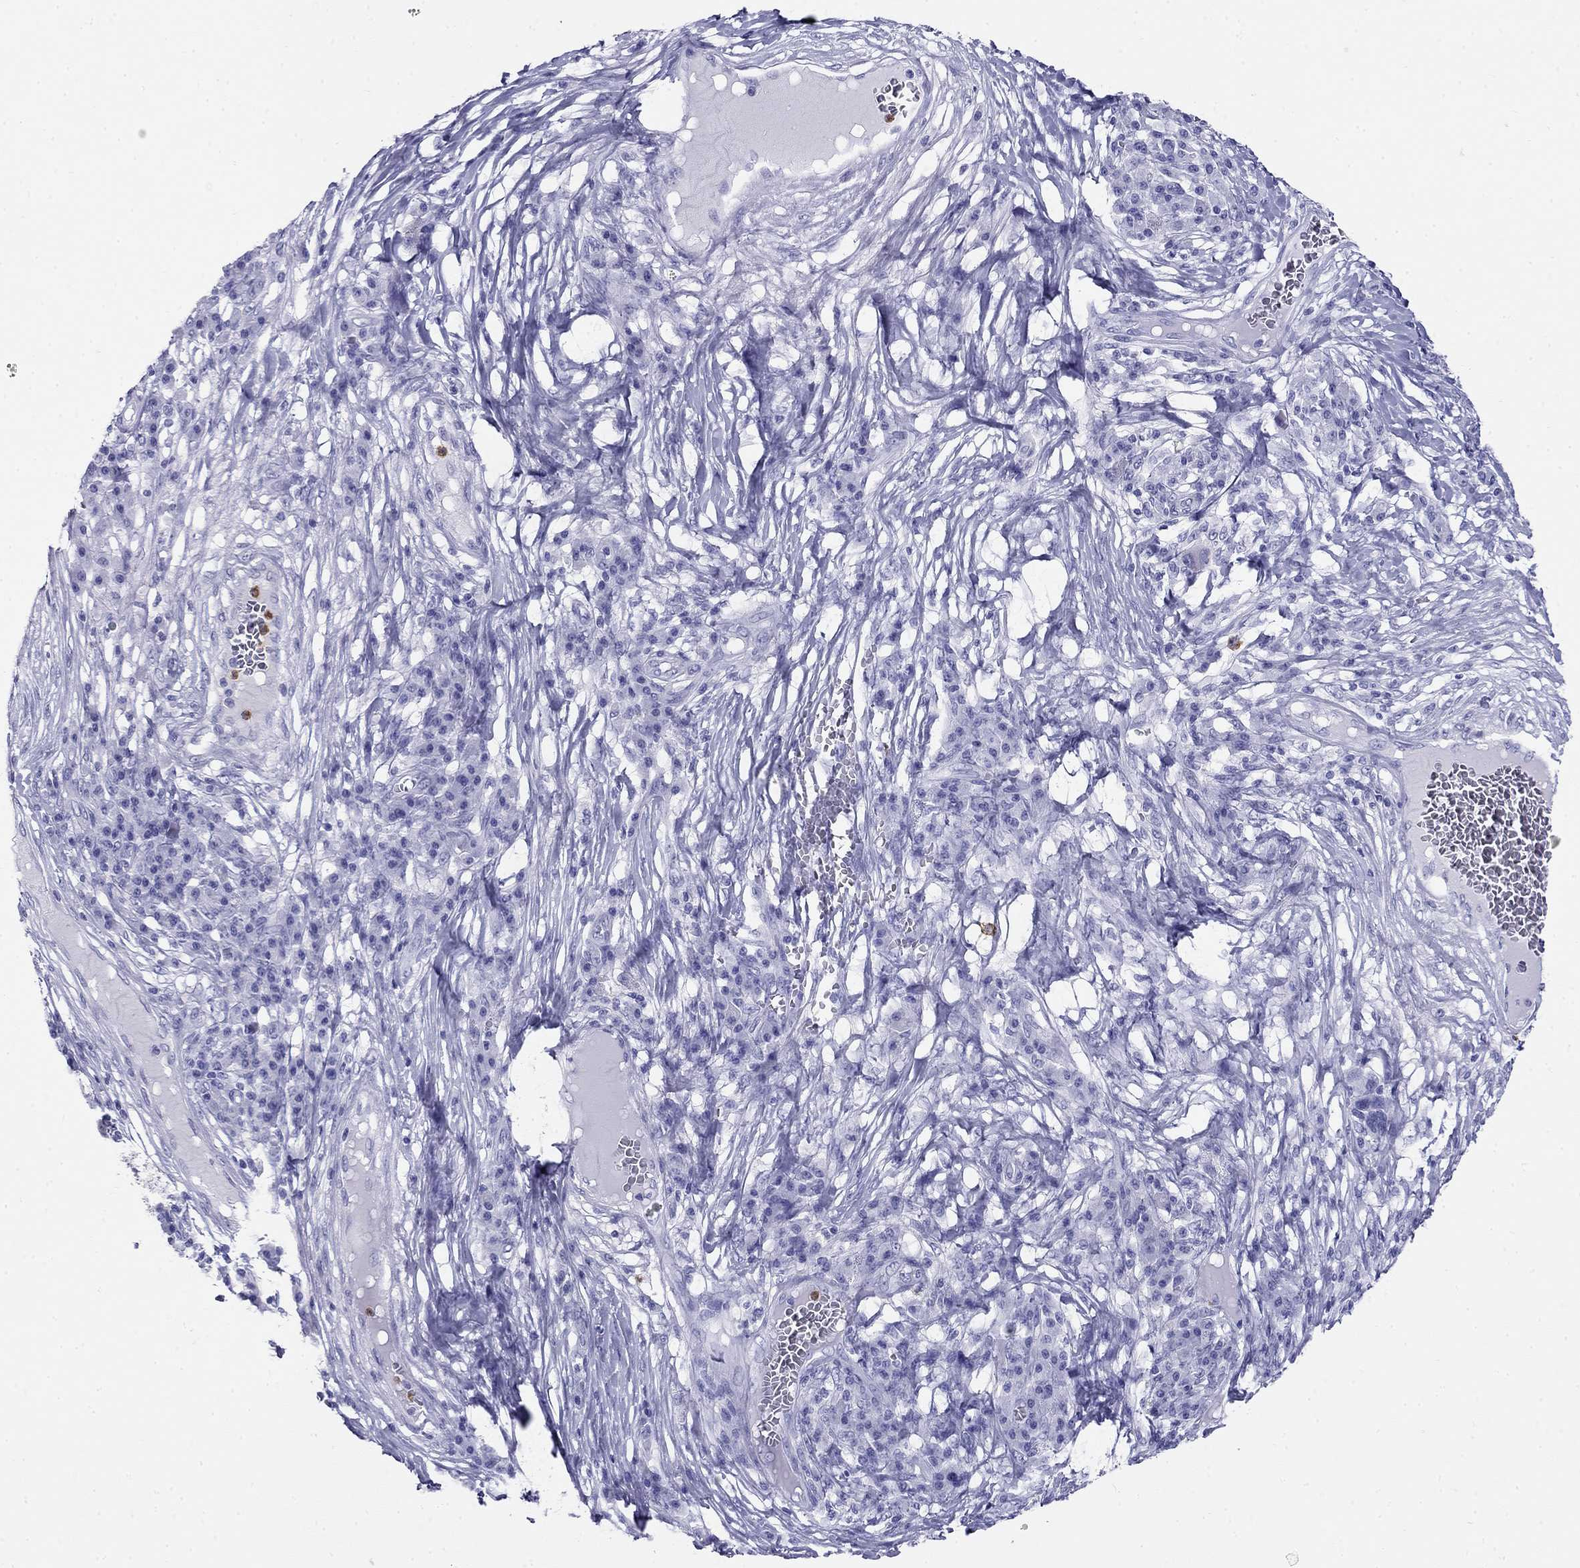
{"staining": {"intensity": "negative", "quantity": "none", "location": "none"}, "tissue": "melanoma", "cell_type": "Tumor cells", "image_type": "cancer", "snomed": [{"axis": "morphology", "description": "Malignant melanoma, NOS"}, {"axis": "topography", "description": "Skin"}], "caption": "Malignant melanoma was stained to show a protein in brown. There is no significant staining in tumor cells.", "gene": "PPP1R36", "patient": {"sex": "male", "age": 53}}